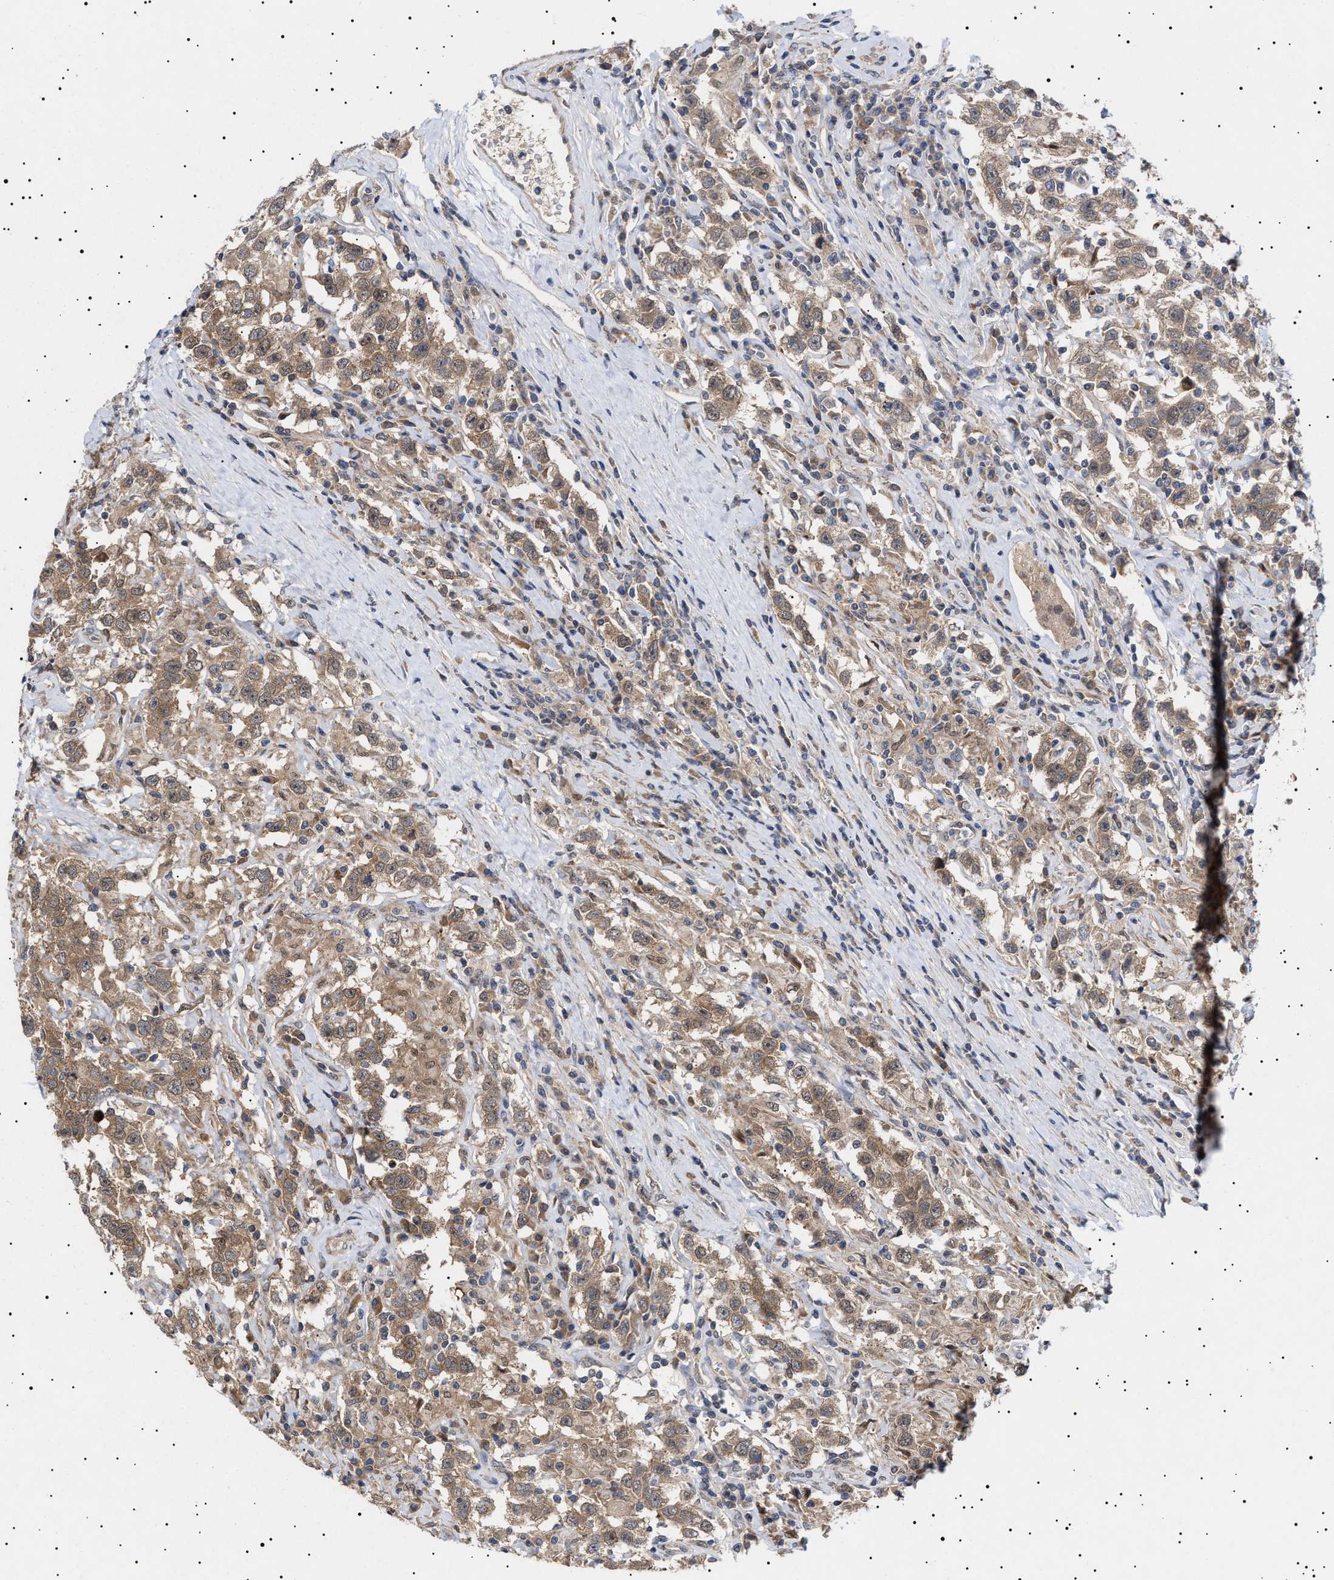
{"staining": {"intensity": "moderate", "quantity": ">75%", "location": "cytoplasmic/membranous"}, "tissue": "testis cancer", "cell_type": "Tumor cells", "image_type": "cancer", "snomed": [{"axis": "morphology", "description": "Seminoma, NOS"}, {"axis": "topography", "description": "Testis"}], "caption": "Seminoma (testis) tissue demonstrates moderate cytoplasmic/membranous expression in approximately >75% of tumor cells", "gene": "NPLOC4", "patient": {"sex": "male", "age": 41}}